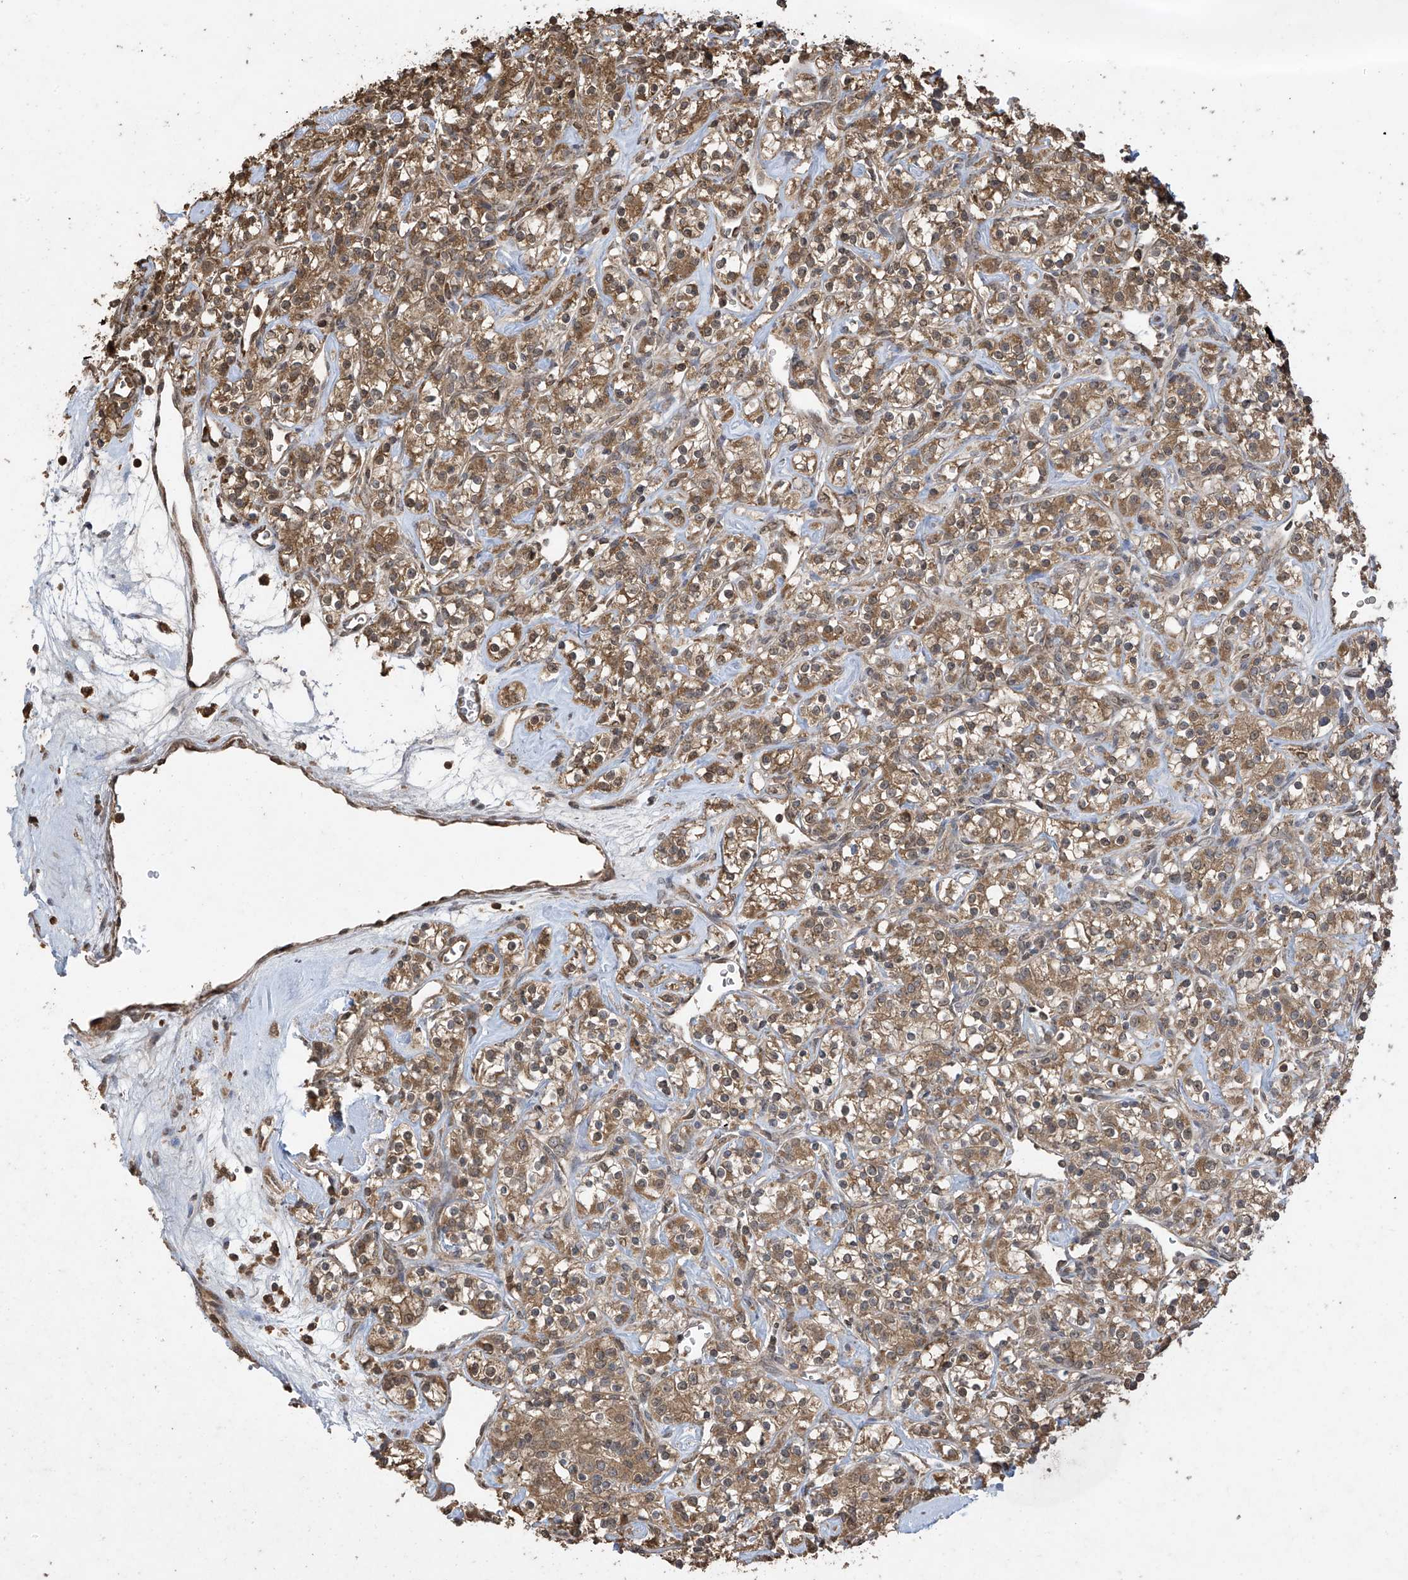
{"staining": {"intensity": "moderate", "quantity": ">75%", "location": "cytoplasmic/membranous"}, "tissue": "renal cancer", "cell_type": "Tumor cells", "image_type": "cancer", "snomed": [{"axis": "morphology", "description": "Adenocarcinoma, NOS"}, {"axis": "topography", "description": "Kidney"}], "caption": "IHC histopathology image of human renal cancer (adenocarcinoma) stained for a protein (brown), which reveals medium levels of moderate cytoplasmic/membranous staining in about >75% of tumor cells.", "gene": "PNPT1", "patient": {"sex": "male", "age": 77}}